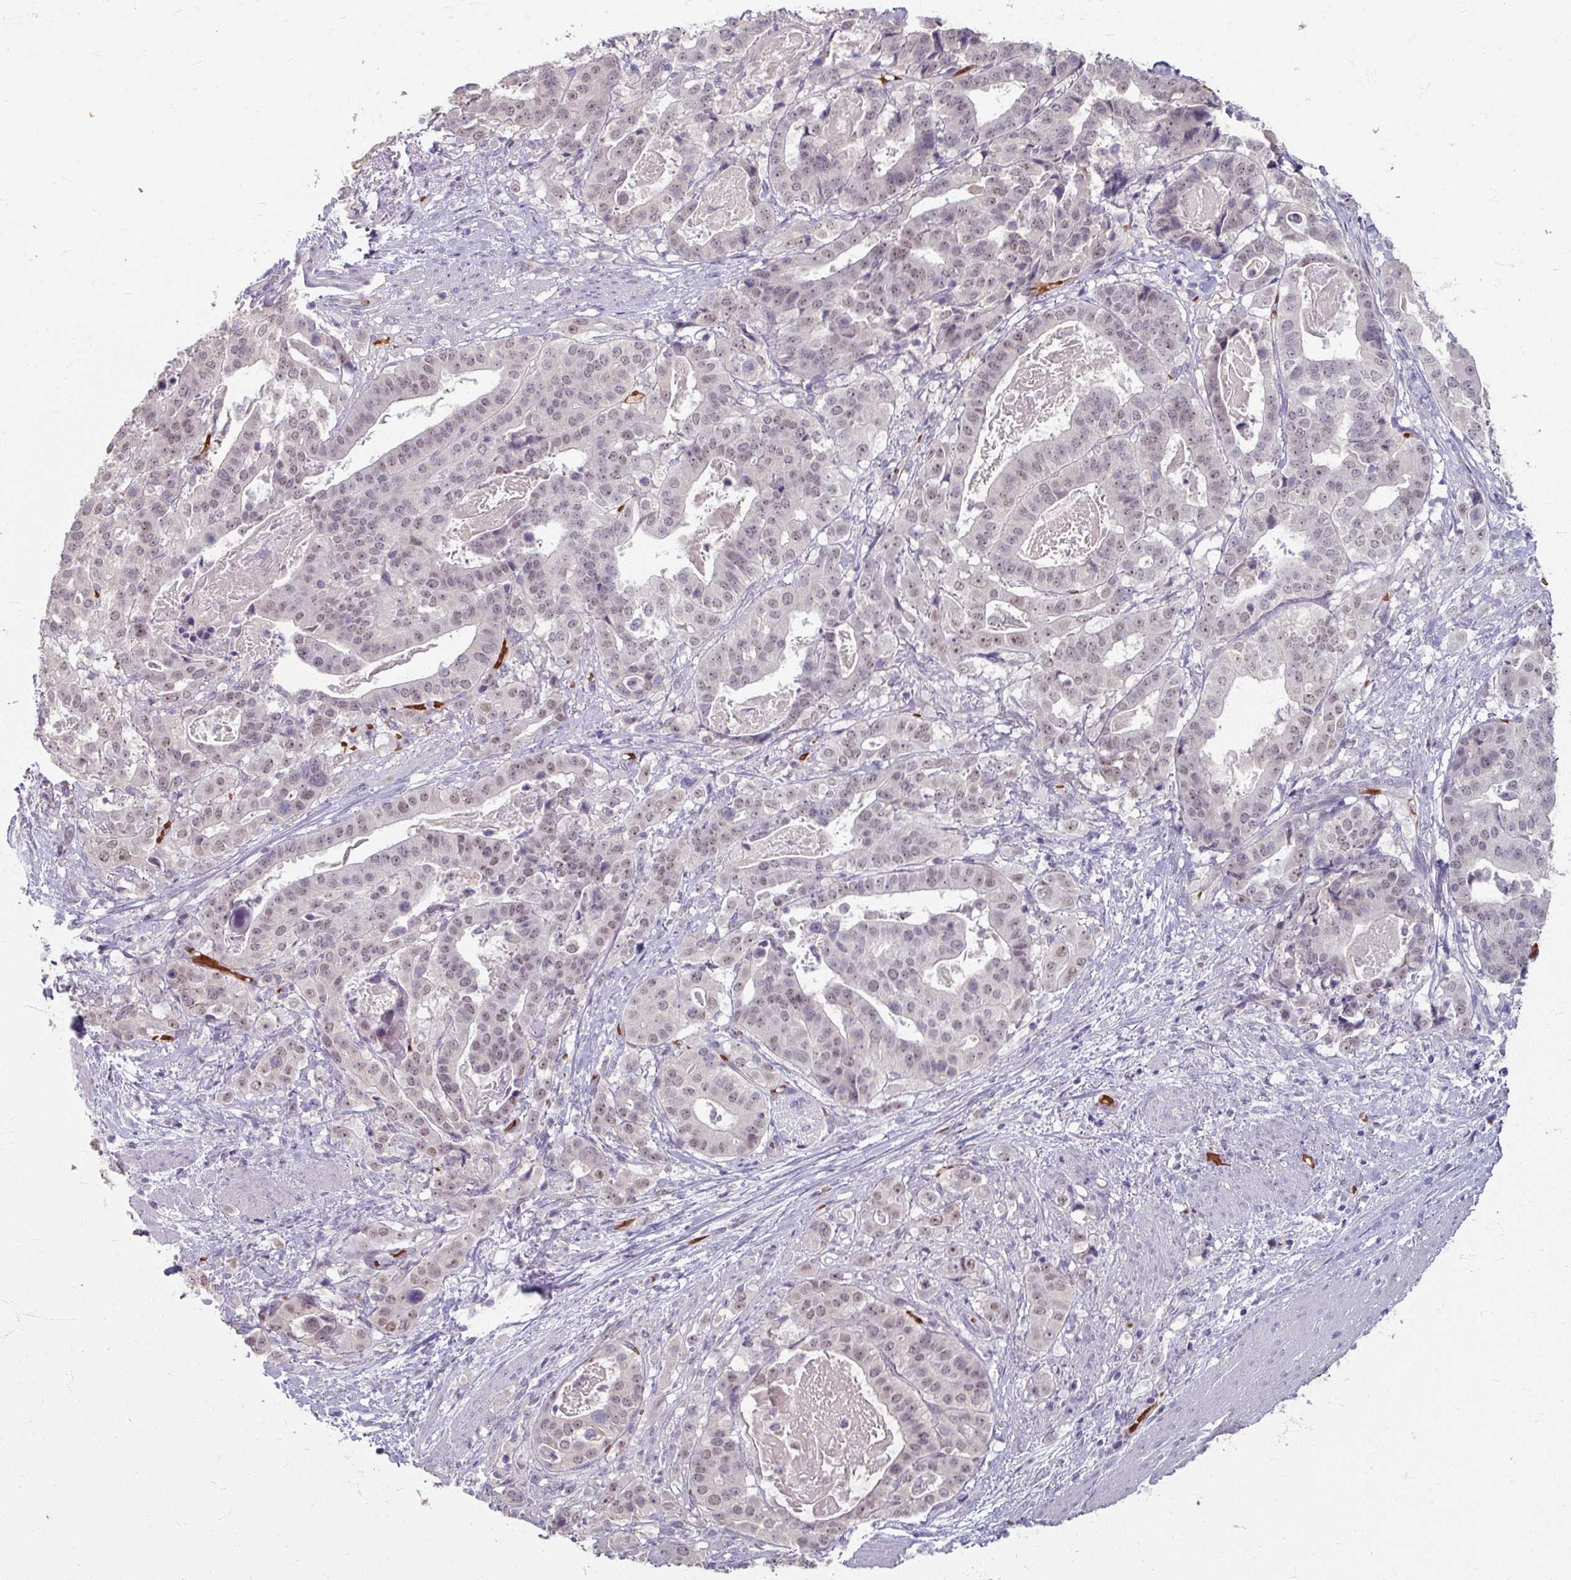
{"staining": {"intensity": "weak", "quantity": "25%-75%", "location": "nuclear"}, "tissue": "stomach cancer", "cell_type": "Tumor cells", "image_type": "cancer", "snomed": [{"axis": "morphology", "description": "Adenocarcinoma, NOS"}, {"axis": "topography", "description": "Stomach"}], "caption": "About 25%-75% of tumor cells in human adenocarcinoma (stomach) display weak nuclear protein expression as visualized by brown immunohistochemical staining.", "gene": "KMT5C", "patient": {"sex": "male", "age": 48}}